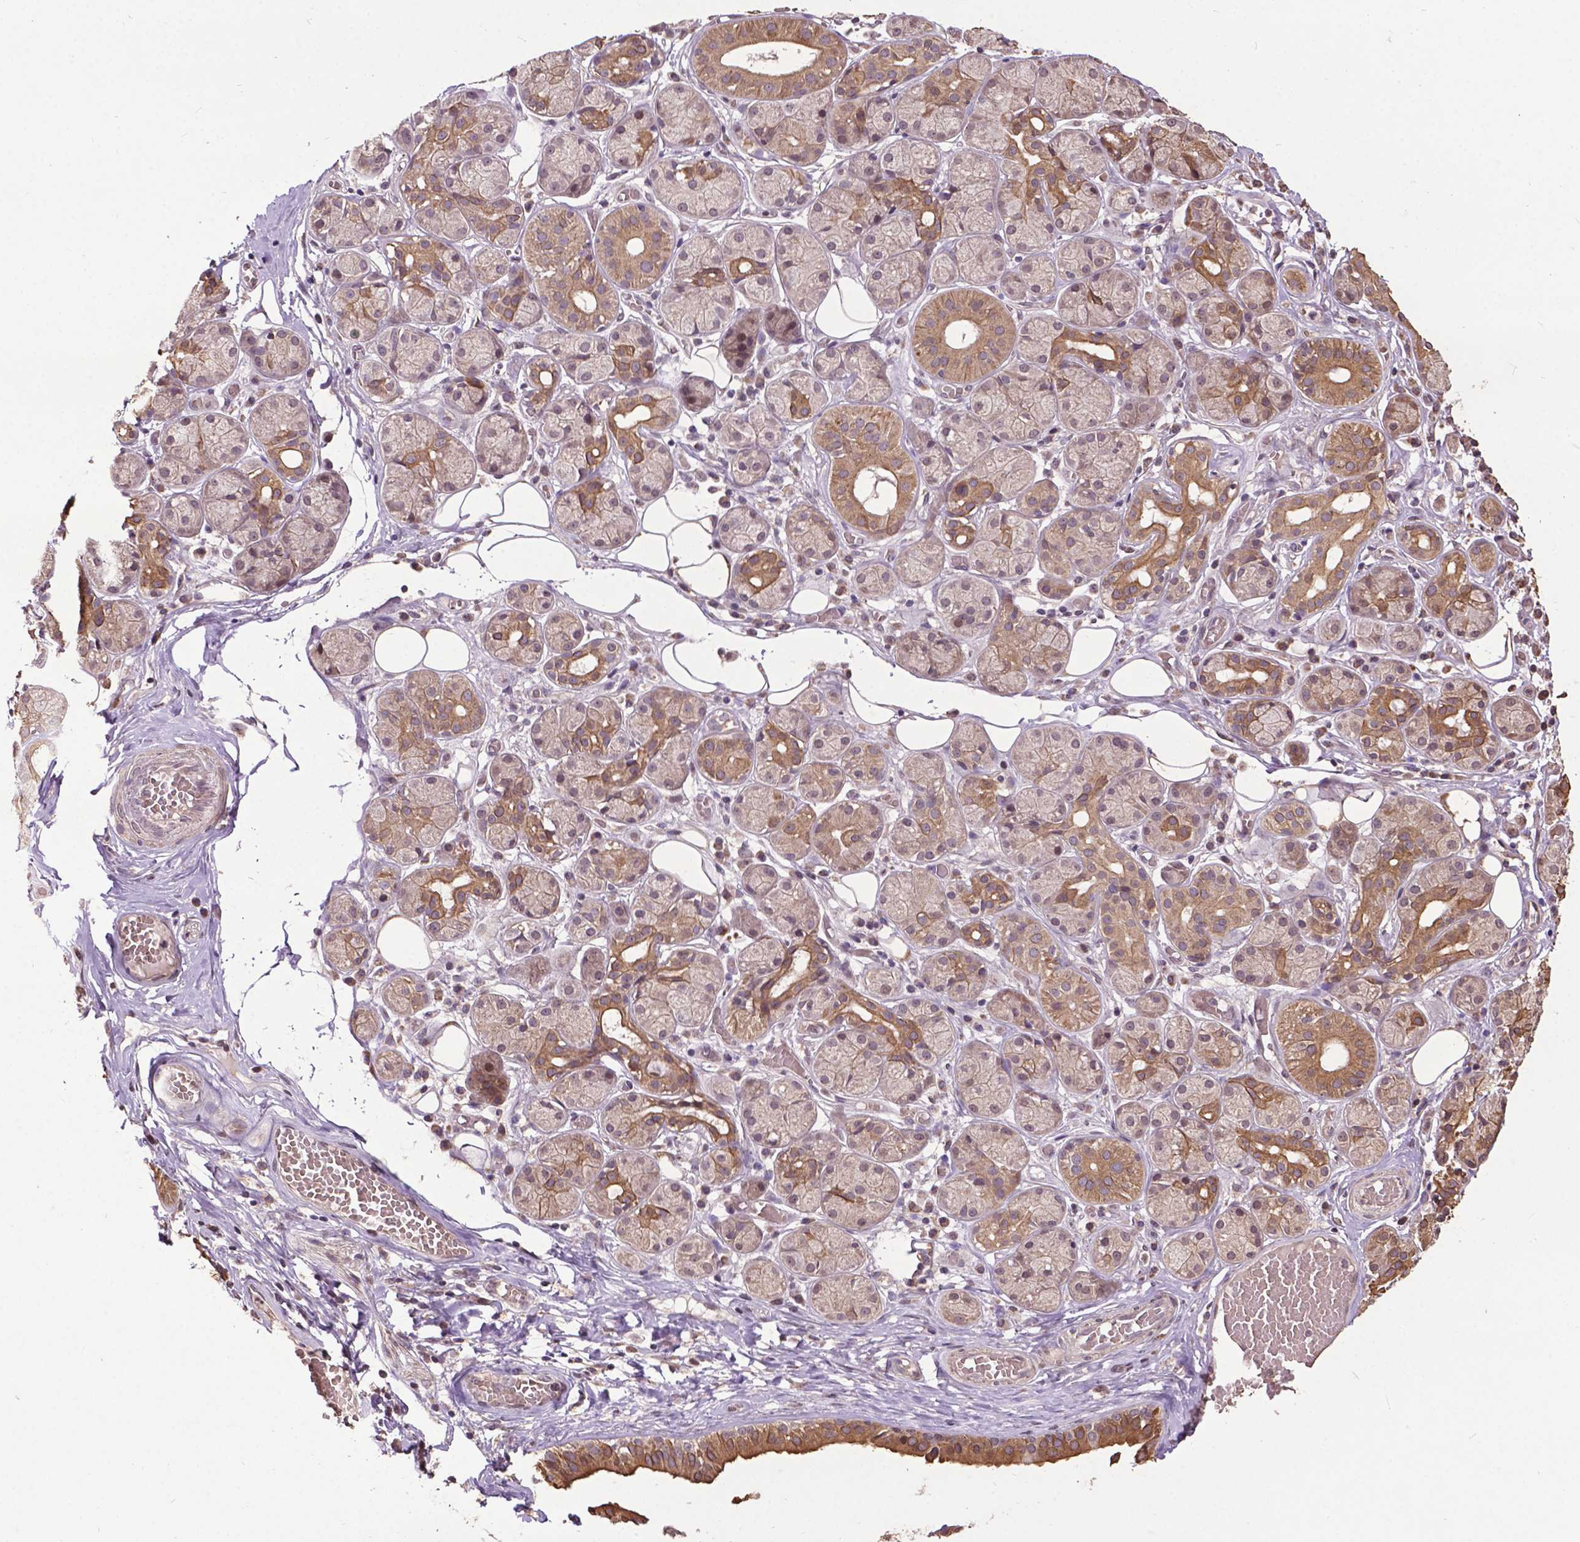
{"staining": {"intensity": "moderate", "quantity": "25%-75%", "location": "cytoplasmic/membranous"}, "tissue": "salivary gland", "cell_type": "Glandular cells", "image_type": "normal", "snomed": [{"axis": "morphology", "description": "Normal tissue, NOS"}, {"axis": "topography", "description": "Salivary gland"}, {"axis": "topography", "description": "Peripheral nerve tissue"}], "caption": "DAB (3,3'-diaminobenzidine) immunohistochemical staining of normal salivary gland displays moderate cytoplasmic/membranous protein positivity in about 25%-75% of glandular cells.", "gene": "GLRA2", "patient": {"sex": "male", "age": 71}}